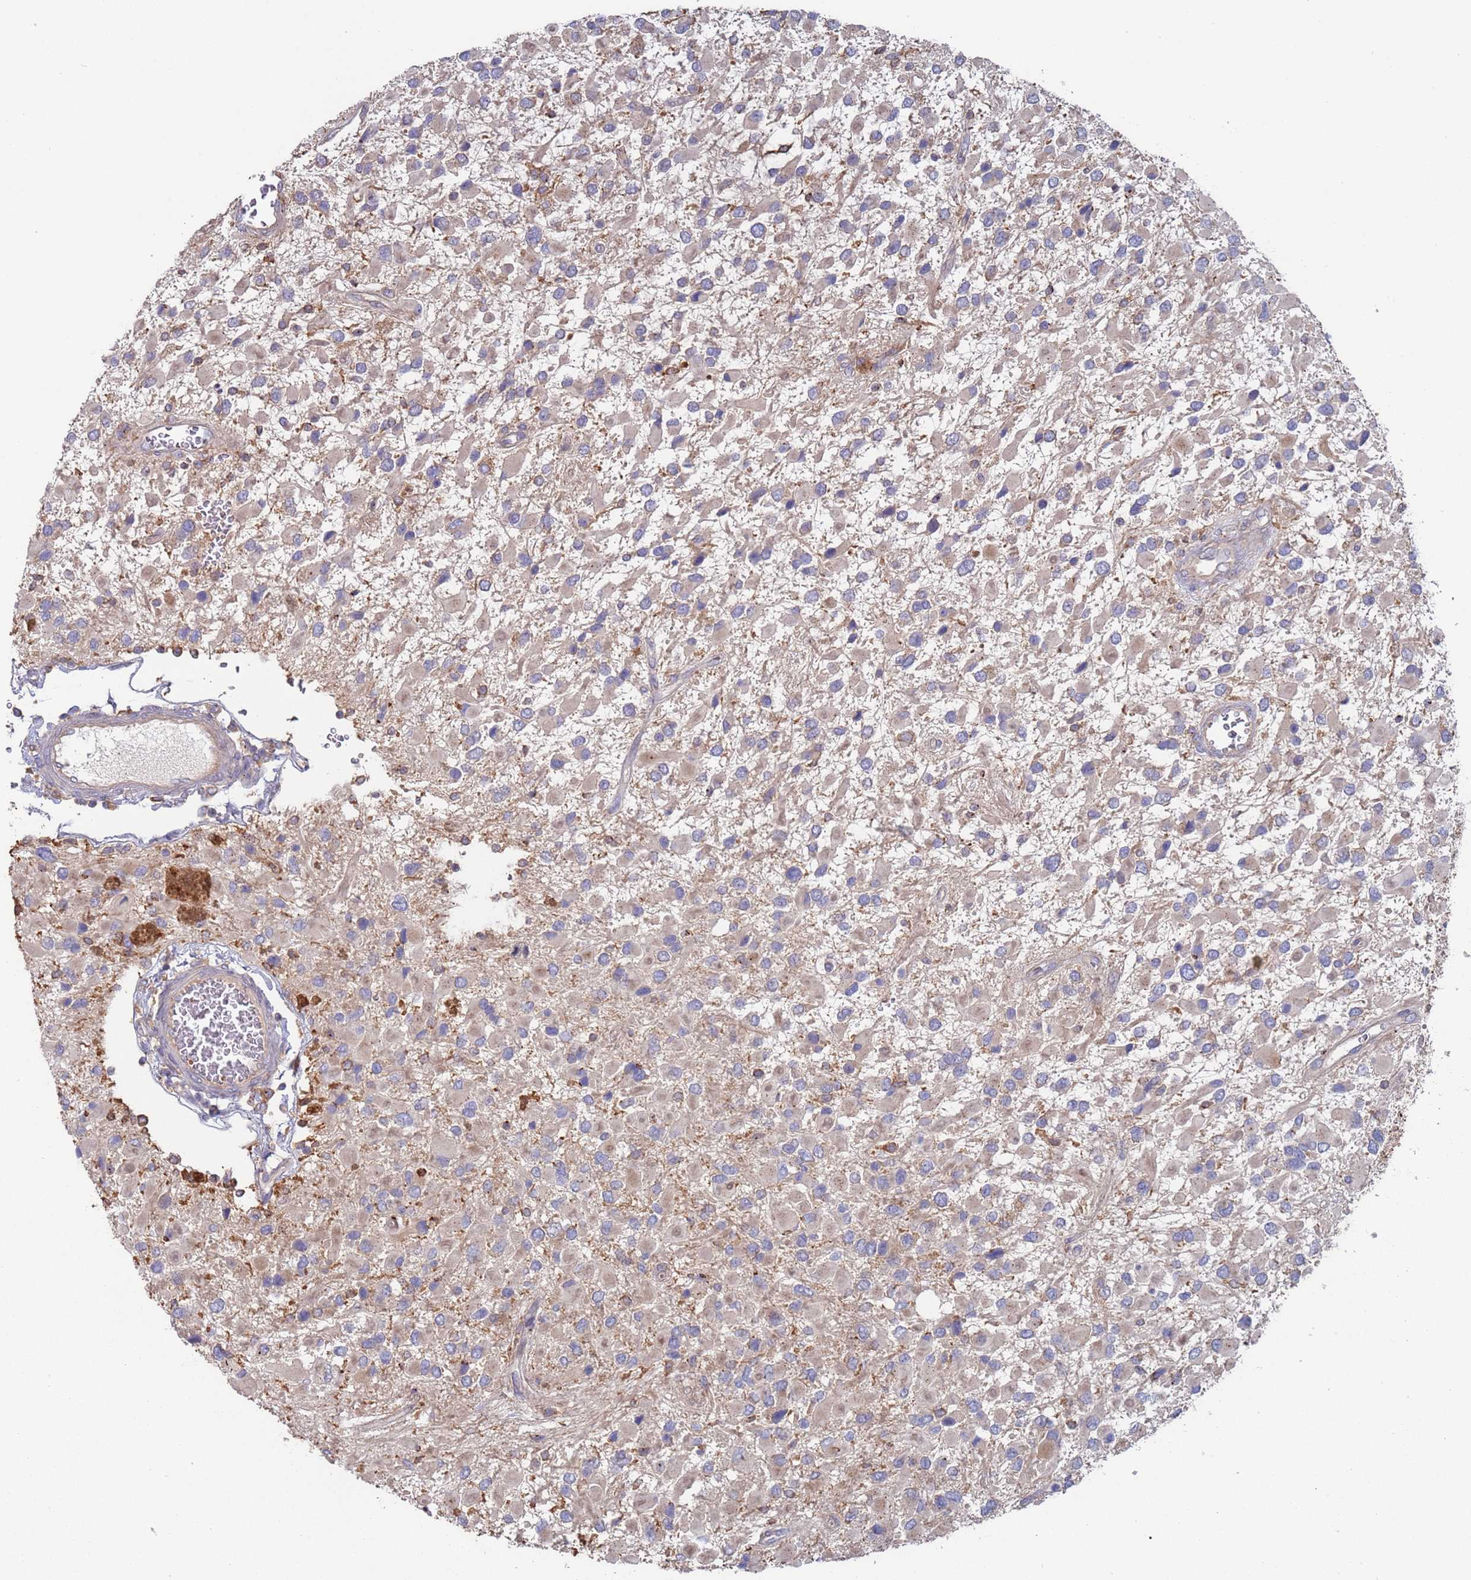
{"staining": {"intensity": "negative", "quantity": "none", "location": "none"}, "tissue": "glioma", "cell_type": "Tumor cells", "image_type": "cancer", "snomed": [{"axis": "morphology", "description": "Glioma, malignant, High grade"}, {"axis": "topography", "description": "Brain"}], "caption": "A high-resolution photomicrograph shows immunohistochemistry staining of high-grade glioma (malignant), which demonstrates no significant expression in tumor cells.", "gene": "MALRD1", "patient": {"sex": "male", "age": 53}}